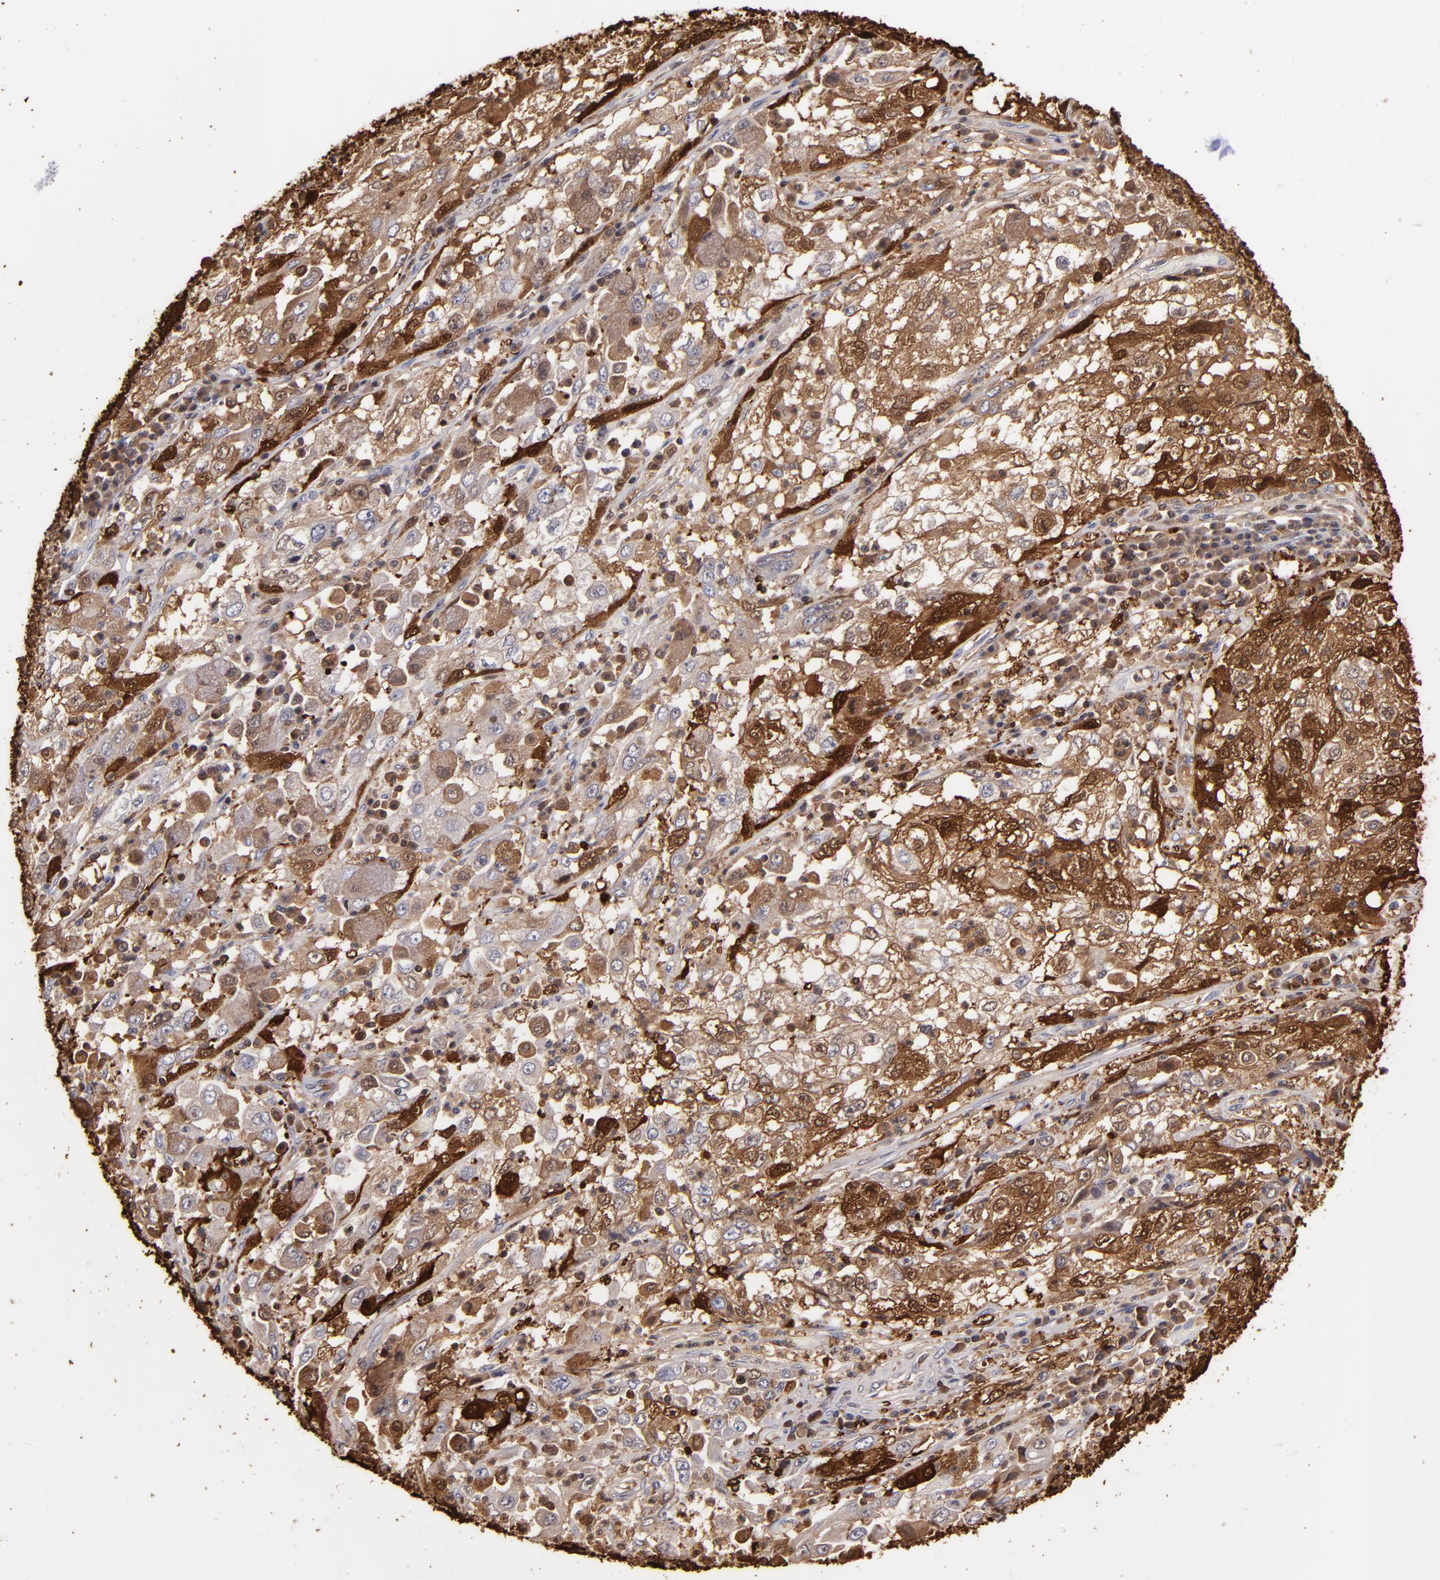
{"staining": {"intensity": "strong", "quantity": ">75%", "location": "cytoplasmic/membranous,nuclear"}, "tissue": "cervical cancer", "cell_type": "Tumor cells", "image_type": "cancer", "snomed": [{"axis": "morphology", "description": "Squamous cell carcinoma, NOS"}, {"axis": "topography", "description": "Cervix"}], "caption": "A high amount of strong cytoplasmic/membranous and nuclear staining is seen in approximately >75% of tumor cells in cervical cancer (squamous cell carcinoma) tissue. Nuclei are stained in blue.", "gene": "S100A2", "patient": {"sex": "female", "age": 36}}